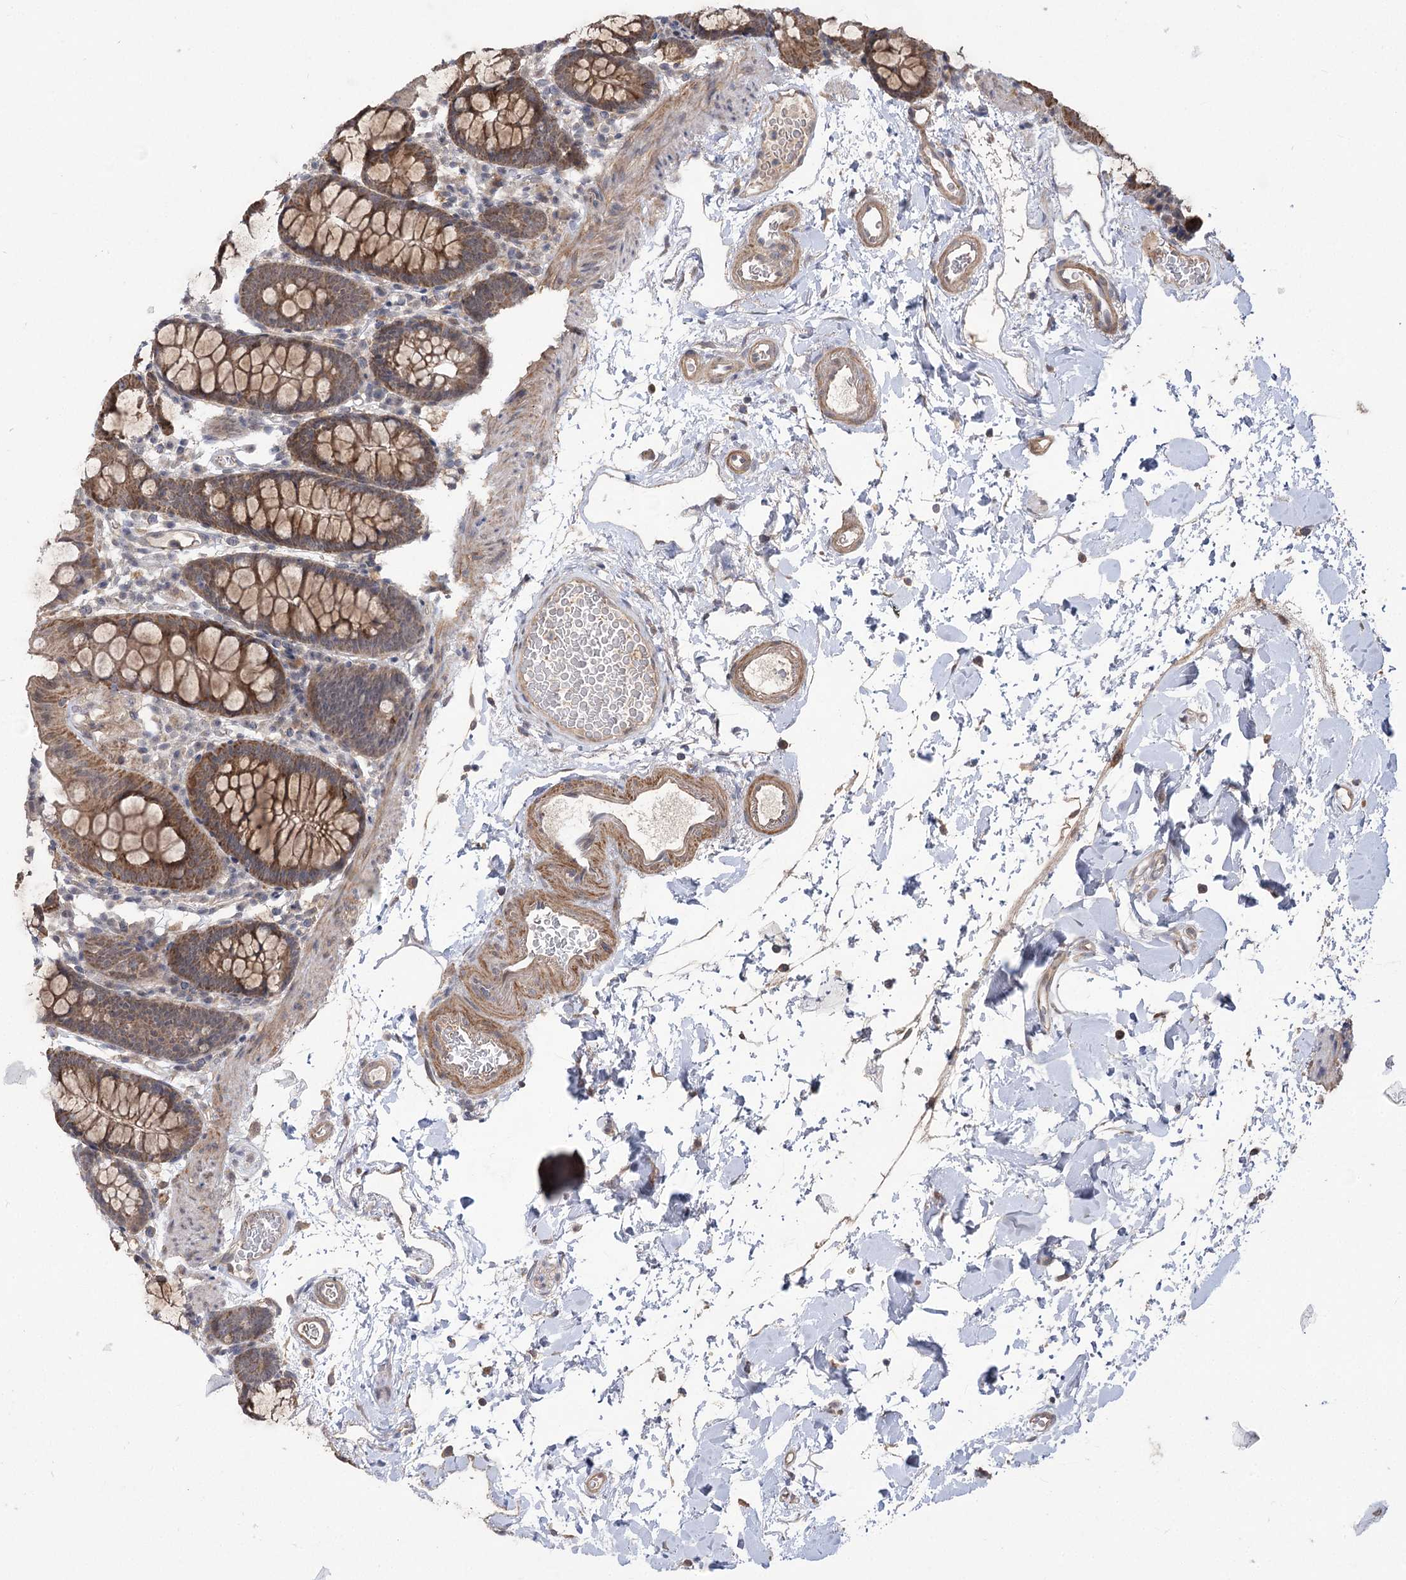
{"staining": {"intensity": "moderate", "quantity": "25%-75%", "location": "cytoplasmic/membranous"}, "tissue": "colon", "cell_type": "Endothelial cells", "image_type": "normal", "snomed": [{"axis": "morphology", "description": "Normal tissue, NOS"}, {"axis": "topography", "description": "Colon"}], "caption": "An IHC photomicrograph of unremarkable tissue is shown. Protein staining in brown labels moderate cytoplasmic/membranous positivity in colon within endothelial cells.", "gene": "TENM2", "patient": {"sex": "male", "age": 75}}